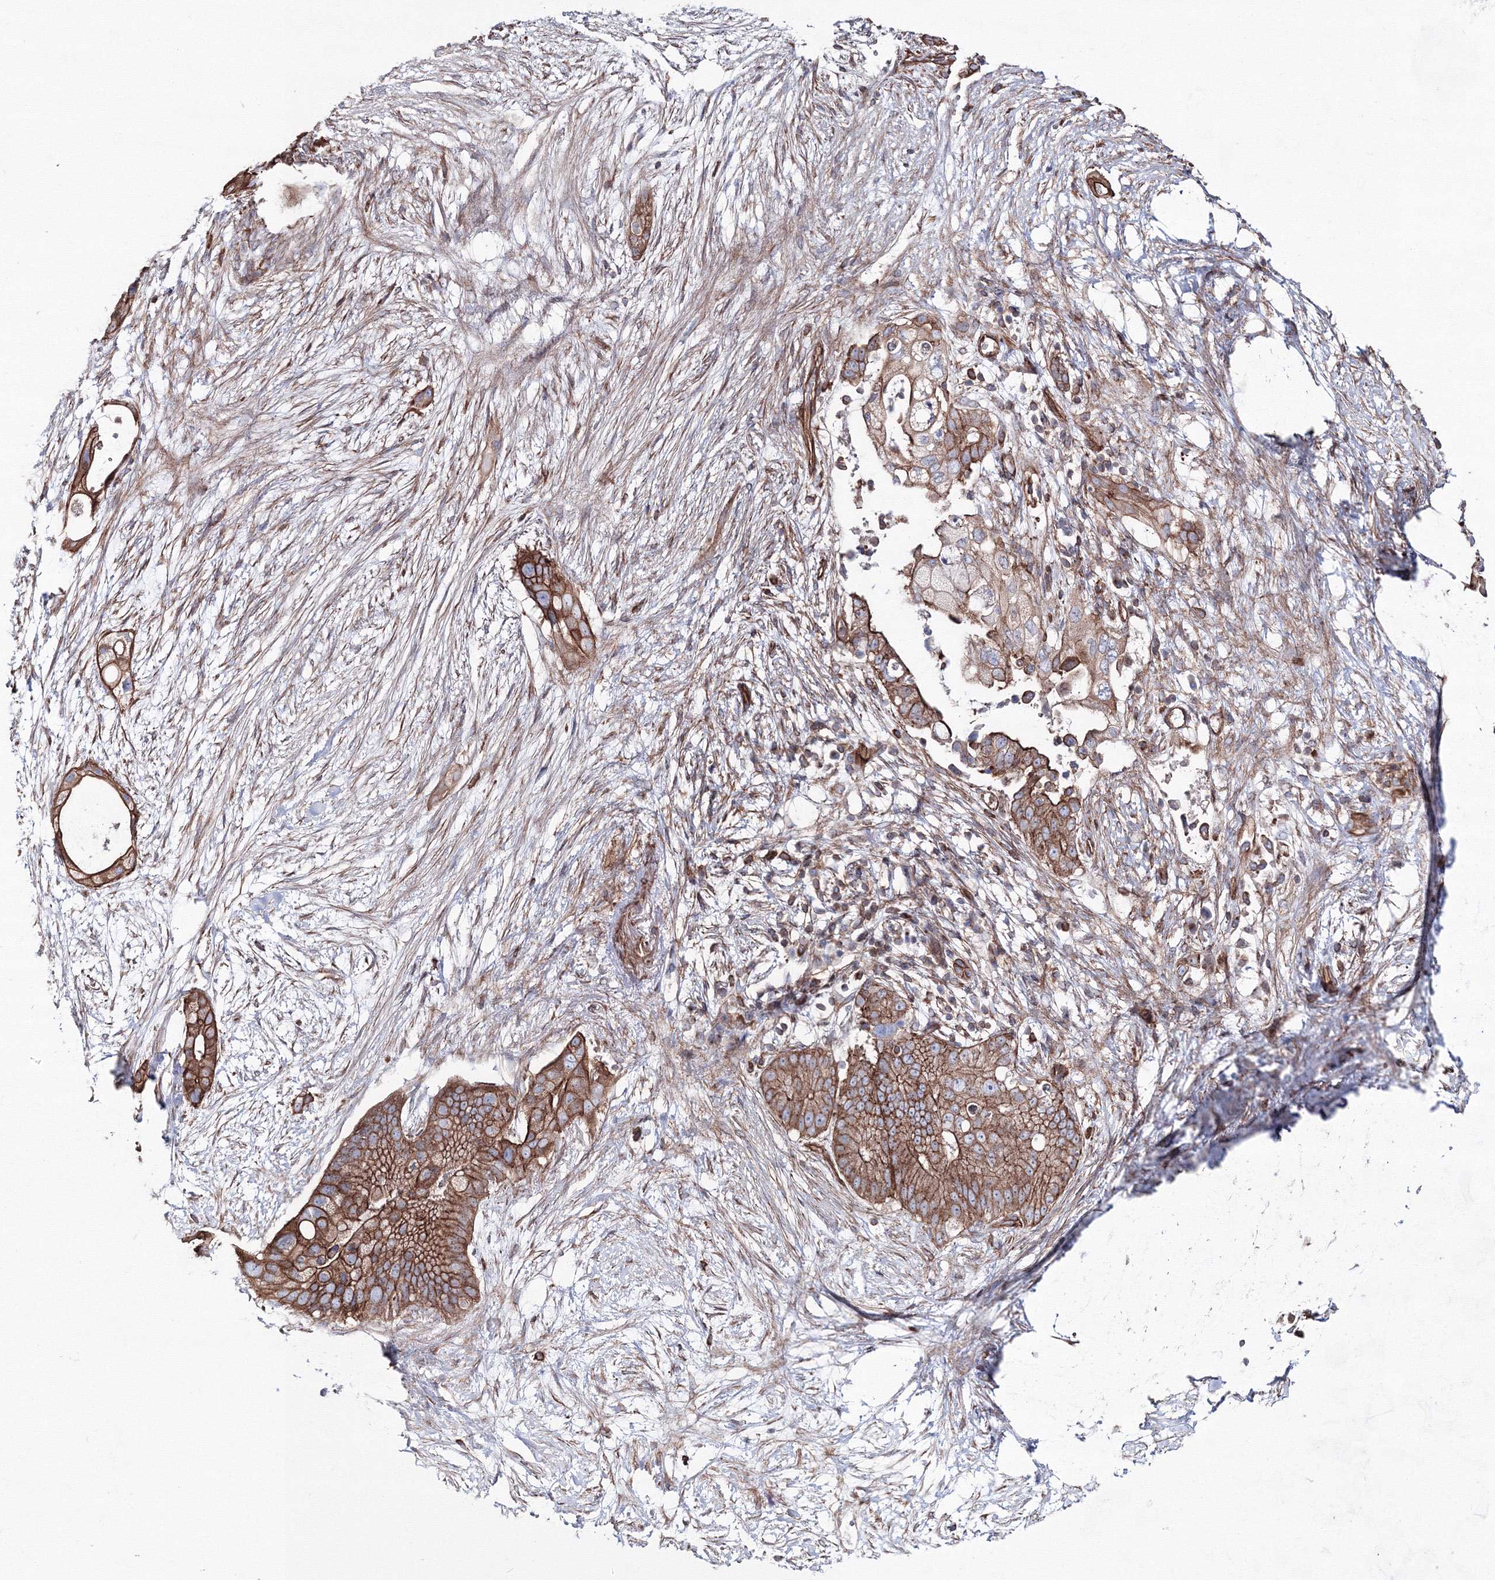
{"staining": {"intensity": "moderate", "quantity": ">75%", "location": "cytoplasmic/membranous"}, "tissue": "pancreatic cancer", "cell_type": "Tumor cells", "image_type": "cancer", "snomed": [{"axis": "morphology", "description": "Adenocarcinoma, NOS"}, {"axis": "topography", "description": "Pancreas"}], "caption": "This photomicrograph displays pancreatic cancer stained with immunohistochemistry (IHC) to label a protein in brown. The cytoplasmic/membranous of tumor cells show moderate positivity for the protein. Nuclei are counter-stained blue.", "gene": "ANKRD37", "patient": {"sex": "male", "age": 53}}